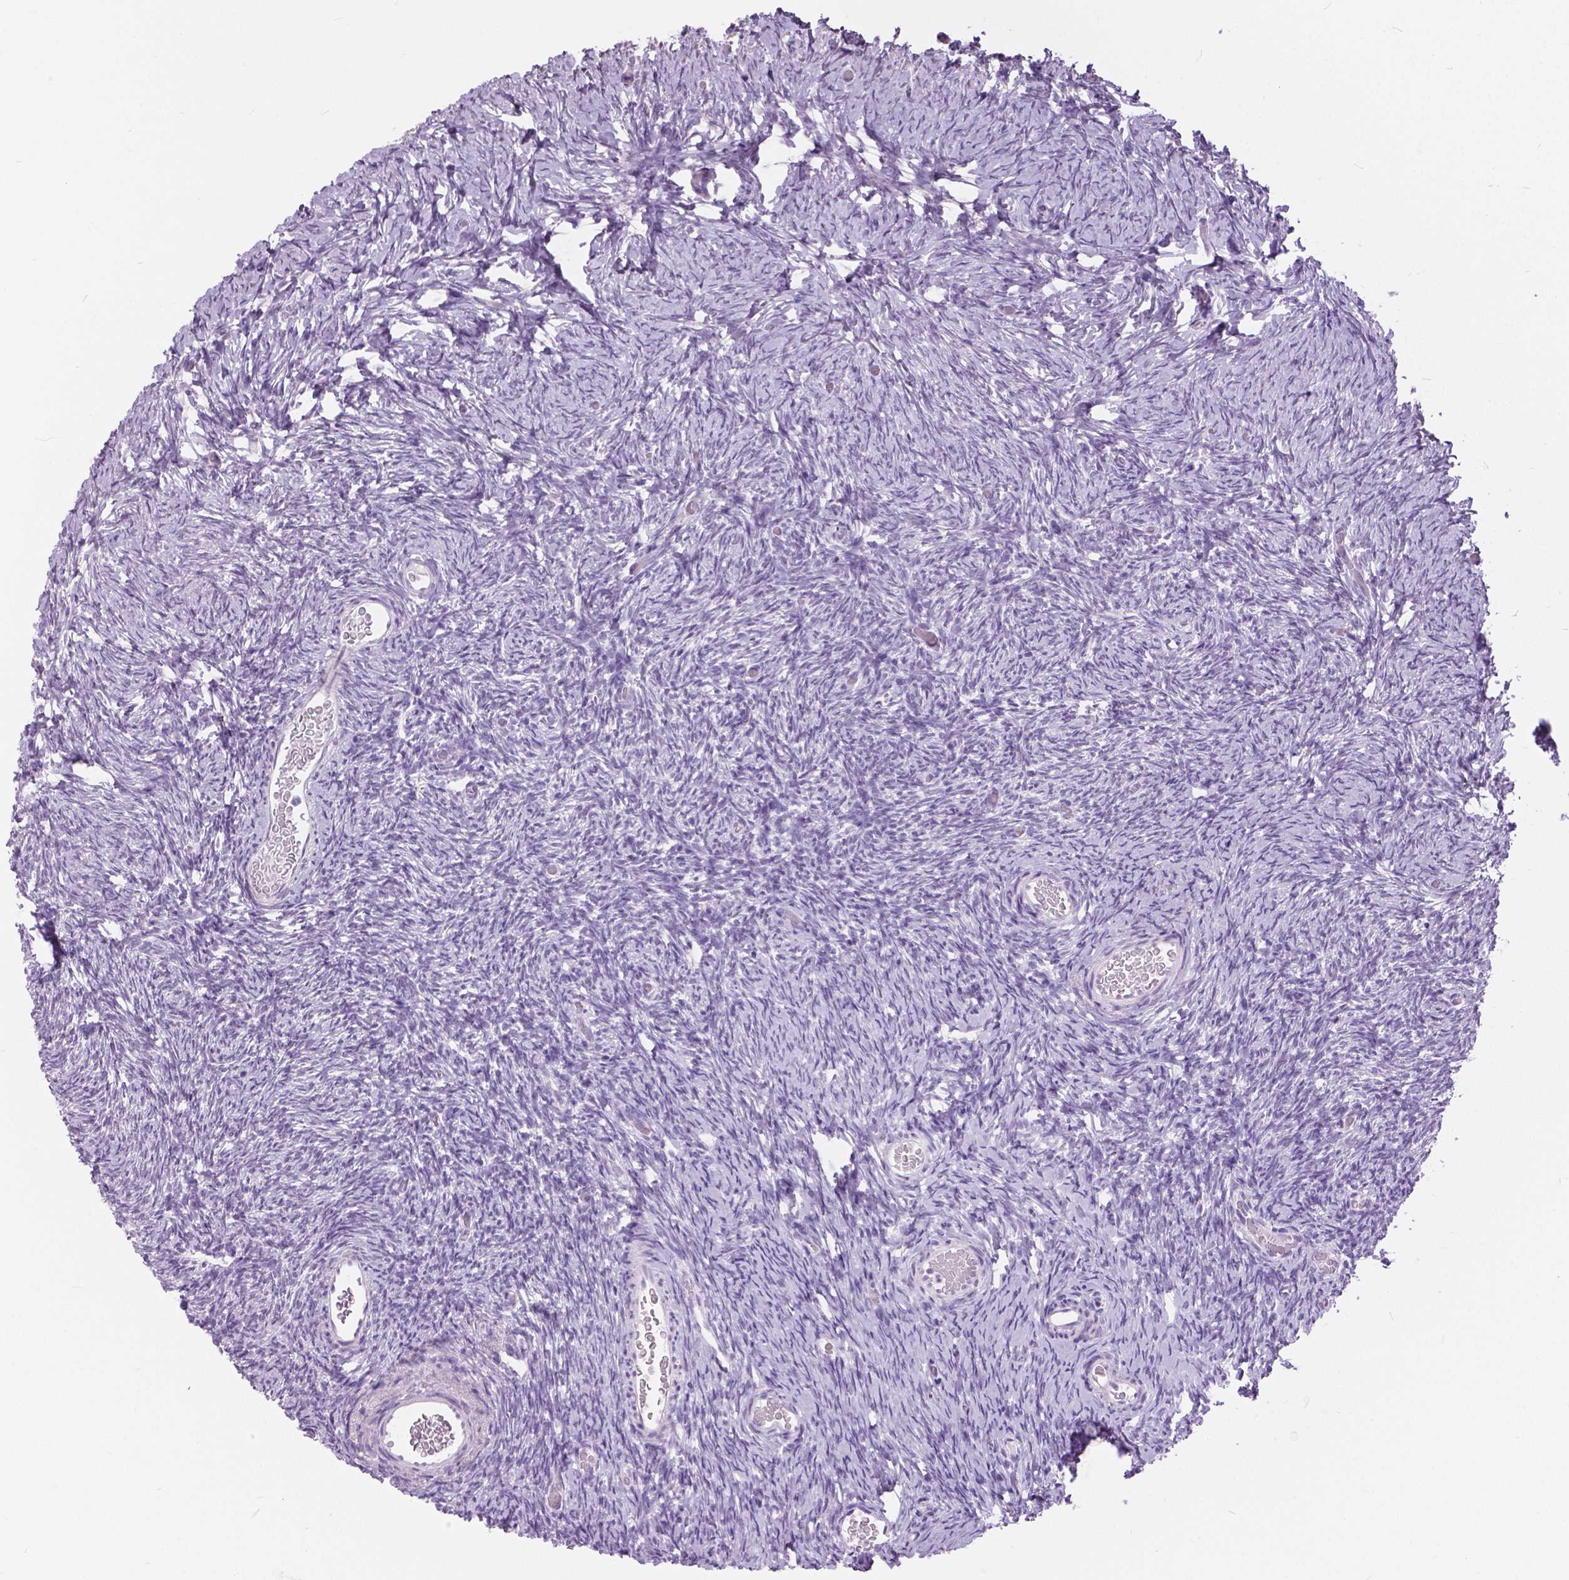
{"staining": {"intensity": "negative", "quantity": "none", "location": "none"}, "tissue": "ovary", "cell_type": "Follicle cells", "image_type": "normal", "snomed": [{"axis": "morphology", "description": "Normal tissue, NOS"}, {"axis": "topography", "description": "Ovary"}], "caption": "Immunohistochemistry (IHC) micrograph of unremarkable ovary: ovary stained with DAB (3,3'-diaminobenzidine) exhibits no significant protein staining in follicle cells.", "gene": "MYOM1", "patient": {"sex": "female", "age": 39}}